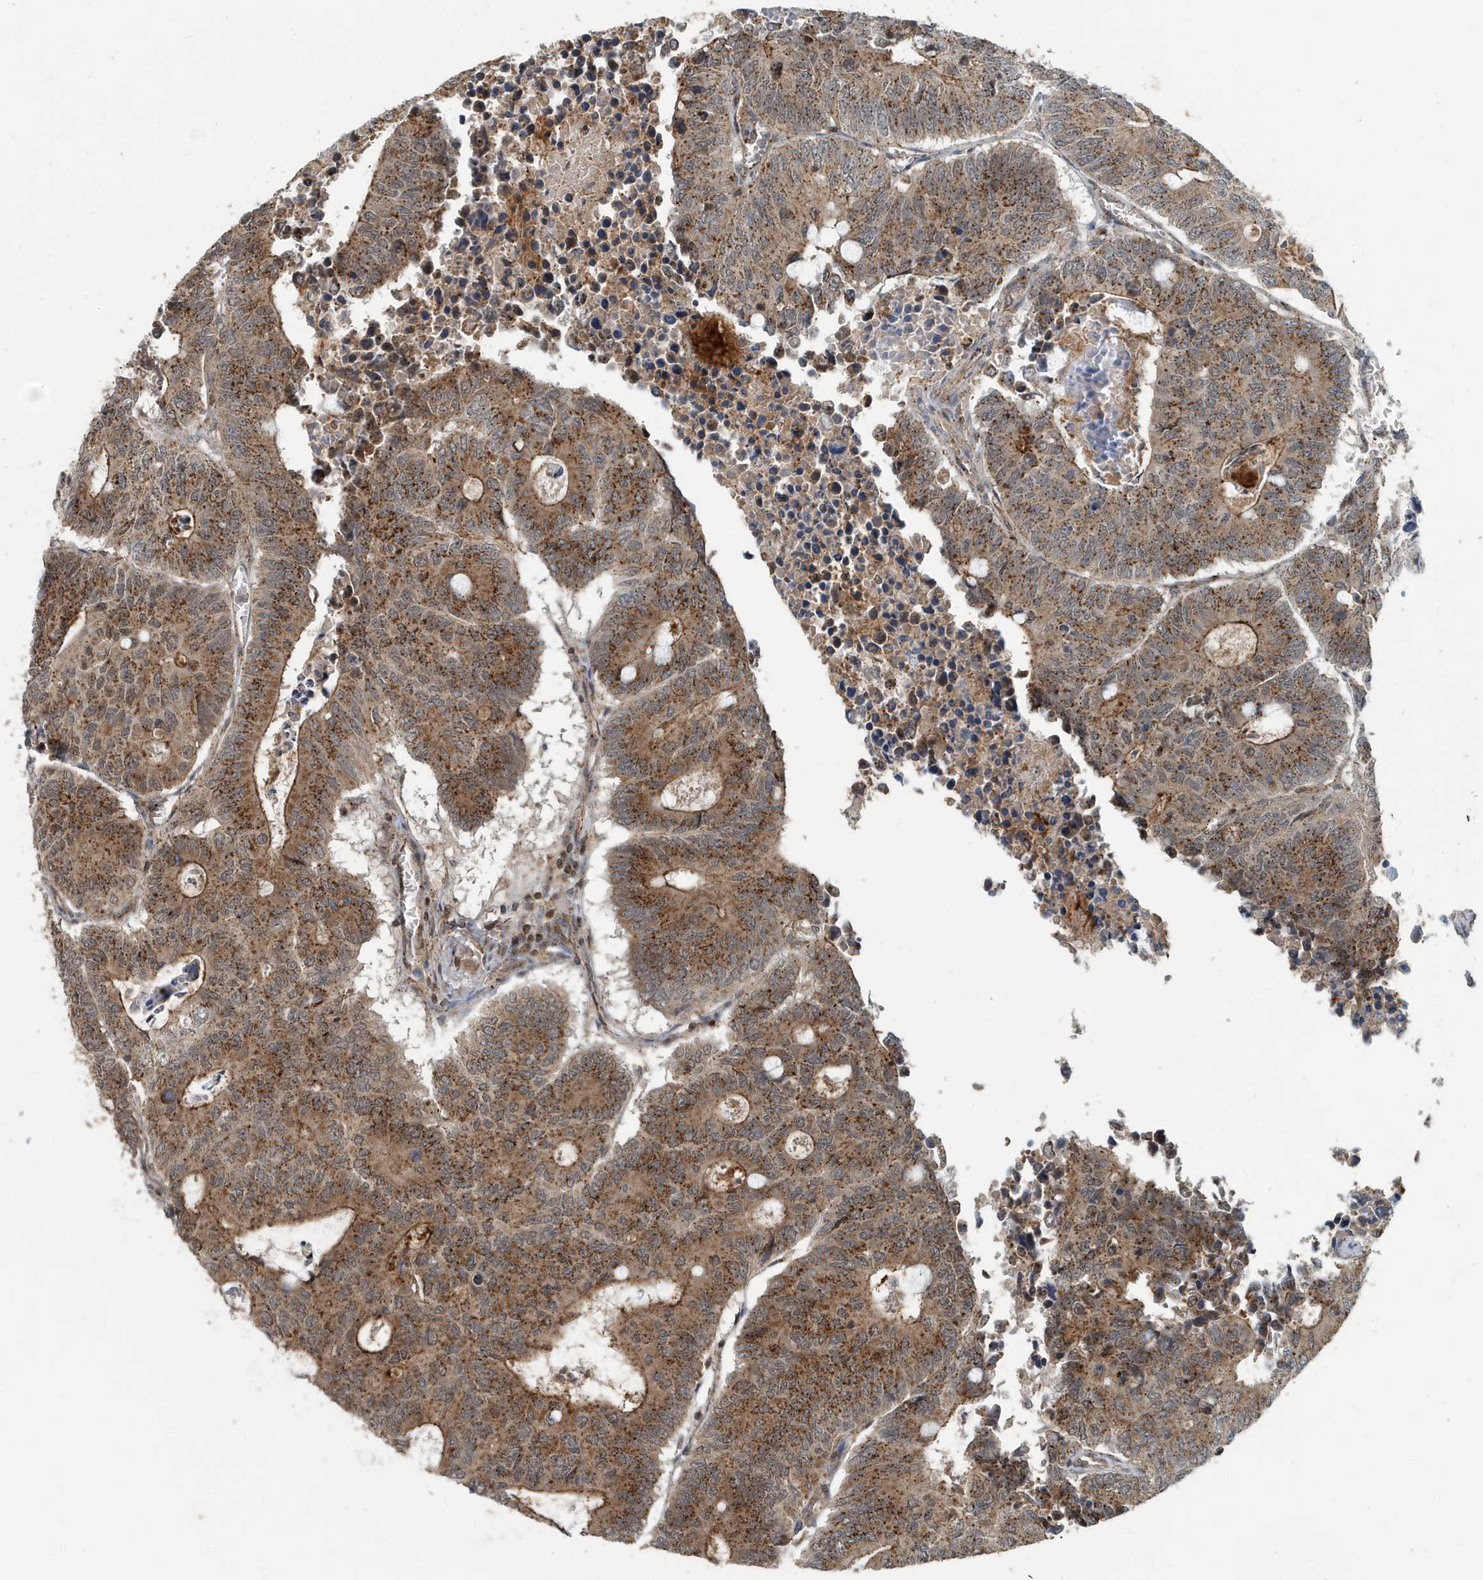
{"staining": {"intensity": "moderate", "quantity": ">75%", "location": "cytoplasmic/membranous"}, "tissue": "colorectal cancer", "cell_type": "Tumor cells", "image_type": "cancer", "snomed": [{"axis": "morphology", "description": "Adenocarcinoma, NOS"}, {"axis": "topography", "description": "Colon"}], "caption": "A brown stain highlights moderate cytoplasmic/membranous staining of a protein in colorectal cancer tumor cells.", "gene": "KIF15", "patient": {"sex": "male", "age": 87}}